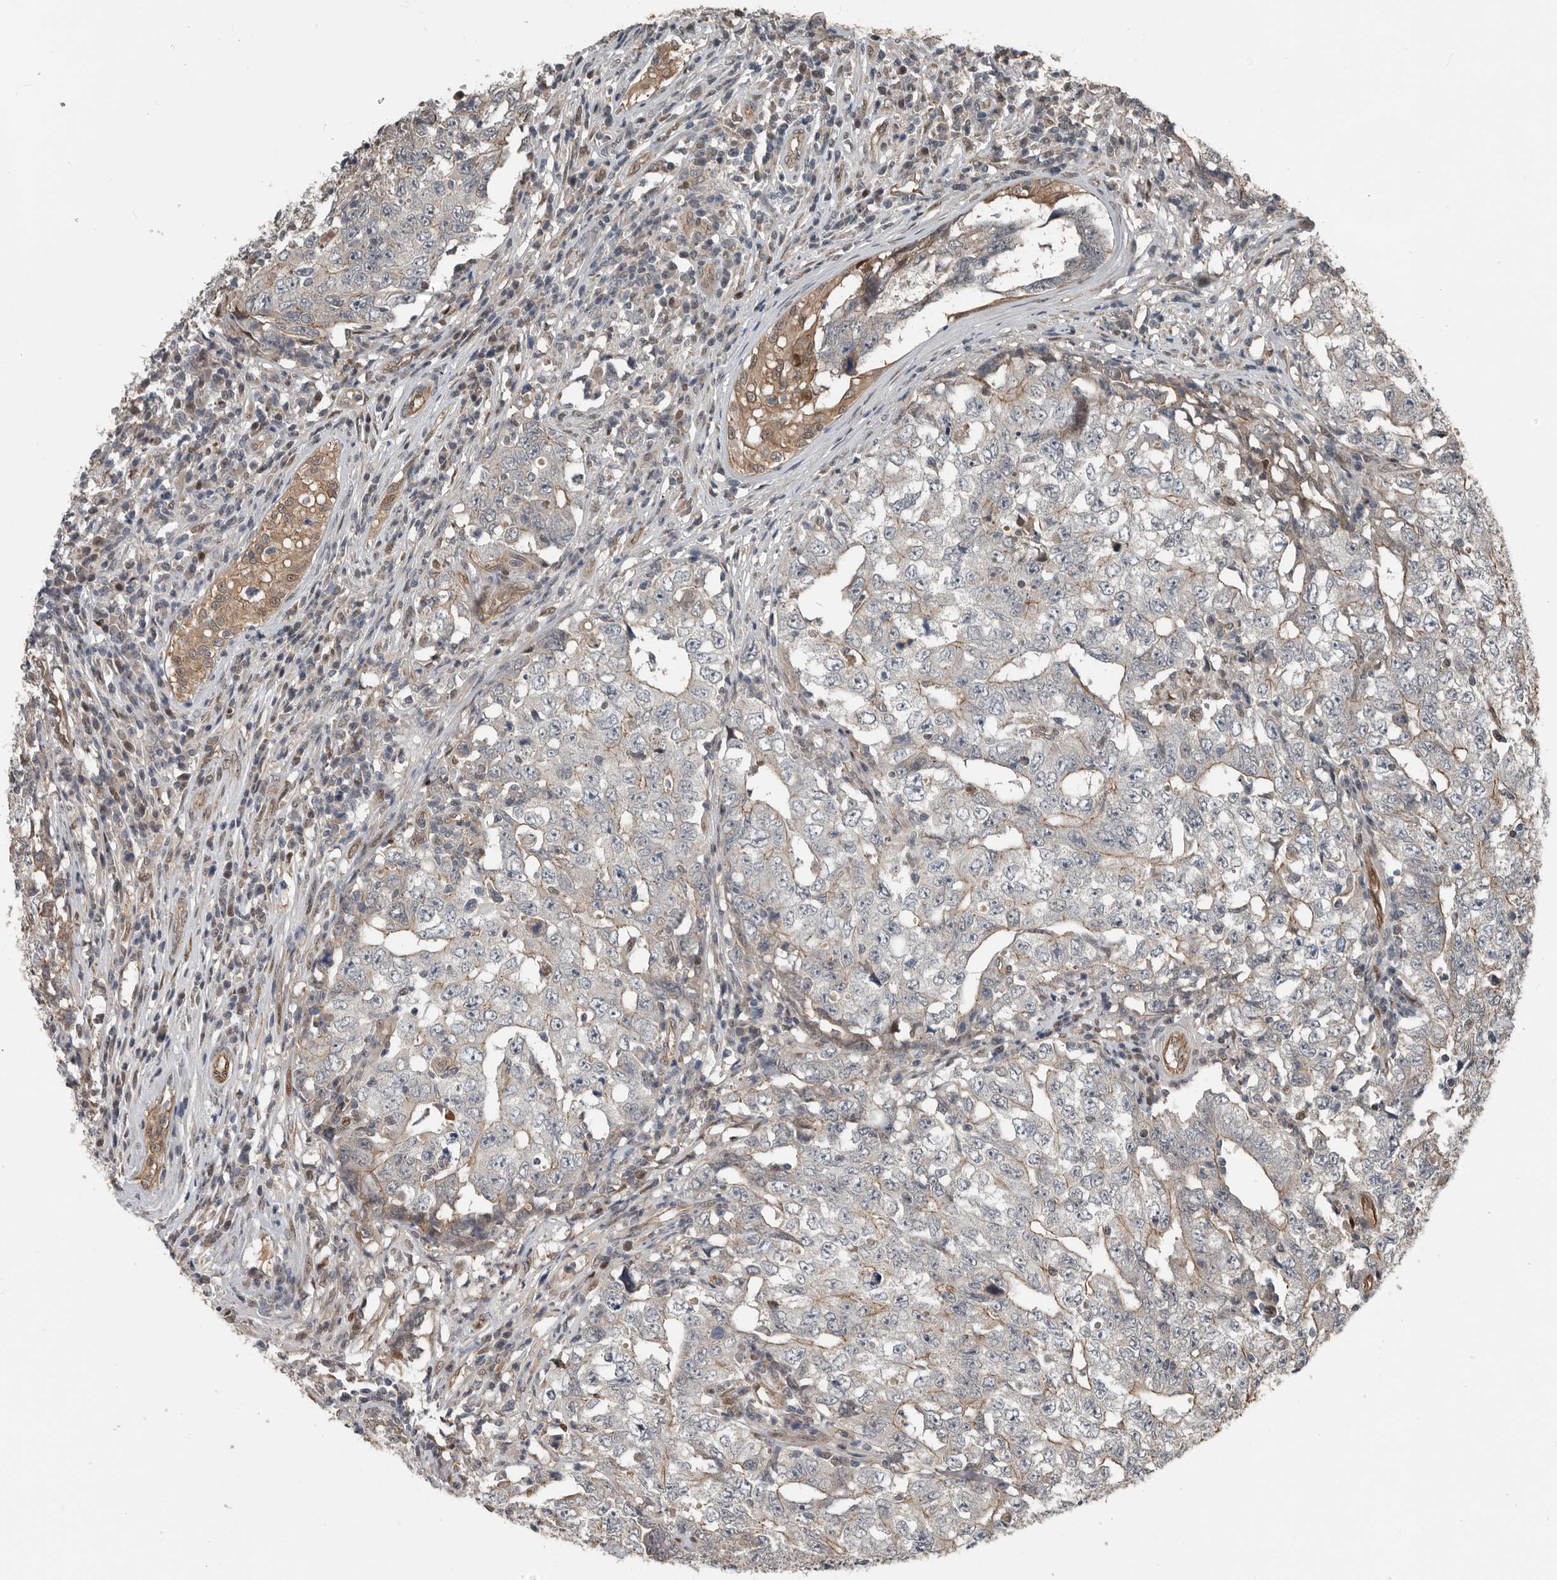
{"staining": {"intensity": "weak", "quantity": "<25%", "location": "cytoplasmic/membranous"}, "tissue": "testis cancer", "cell_type": "Tumor cells", "image_type": "cancer", "snomed": [{"axis": "morphology", "description": "Carcinoma, Embryonal, NOS"}, {"axis": "topography", "description": "Testis"}], "caption": "Embryonal carcinoma (testis) was stained to show a protein in brown. There is no significant expression in tumor cells.", "gene": "YOD1", "patient": {"sex": "male", "age": 26}}